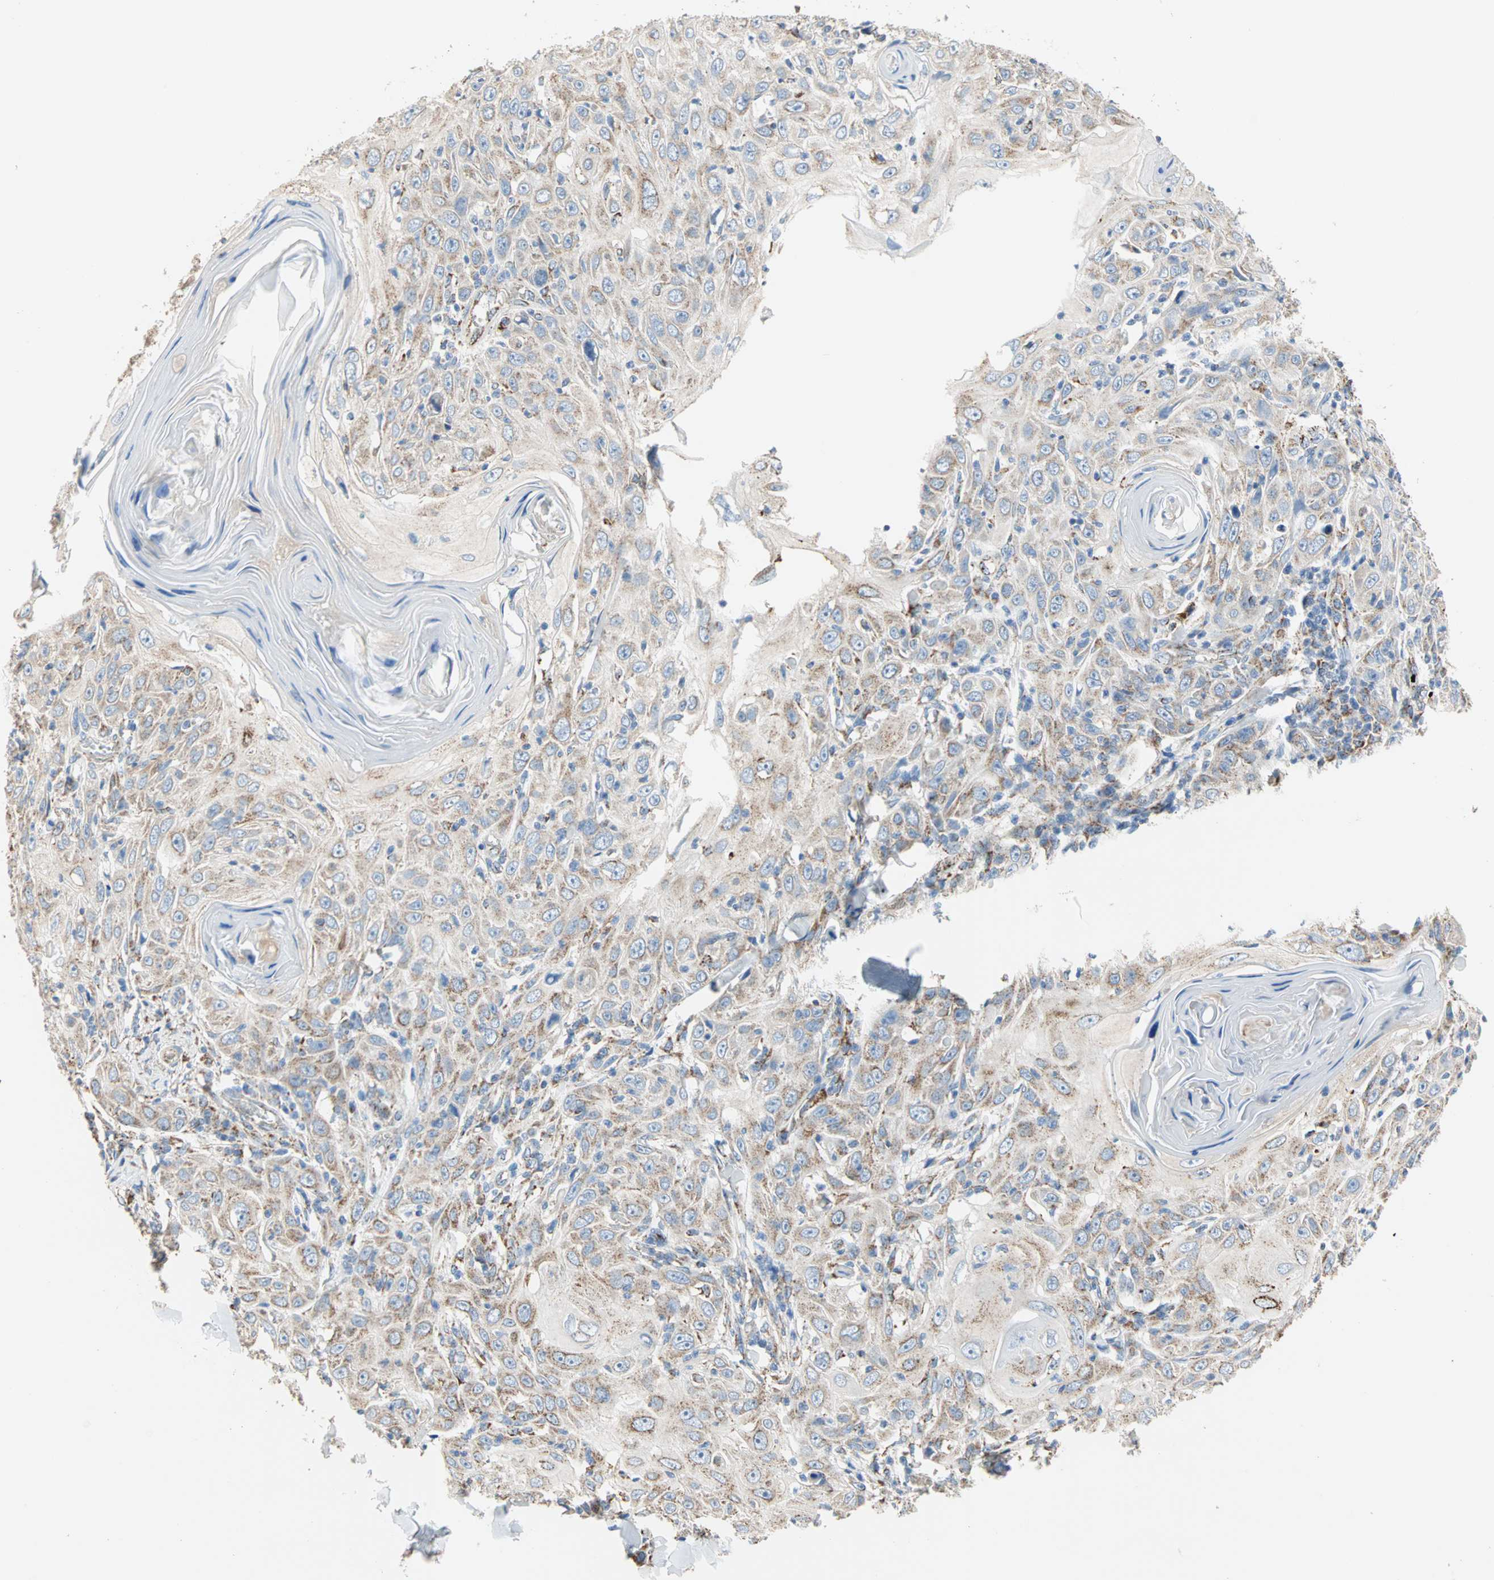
{"staining": {"intensity": "moderate", "quantity": ">75%", "location": "cytoplasmic/membranous"}, "tissue": "skin cancer", "cell_type": "Tumor cells", "image_type": "cancer", "snomed": [{"axis": "morphology", "description": "Squamous cell carcinoma, NOS"}, {"axis": "topography", "description": "Skin"}], "caption": "Squamous cell carcinoma (skin) stained for a protein (brown) shows moderate cytoplasmic/membranous positive positivity in about >75% of tumor cells.", "gene": "TST", "patient": {"sex": "female", "age": 88}}